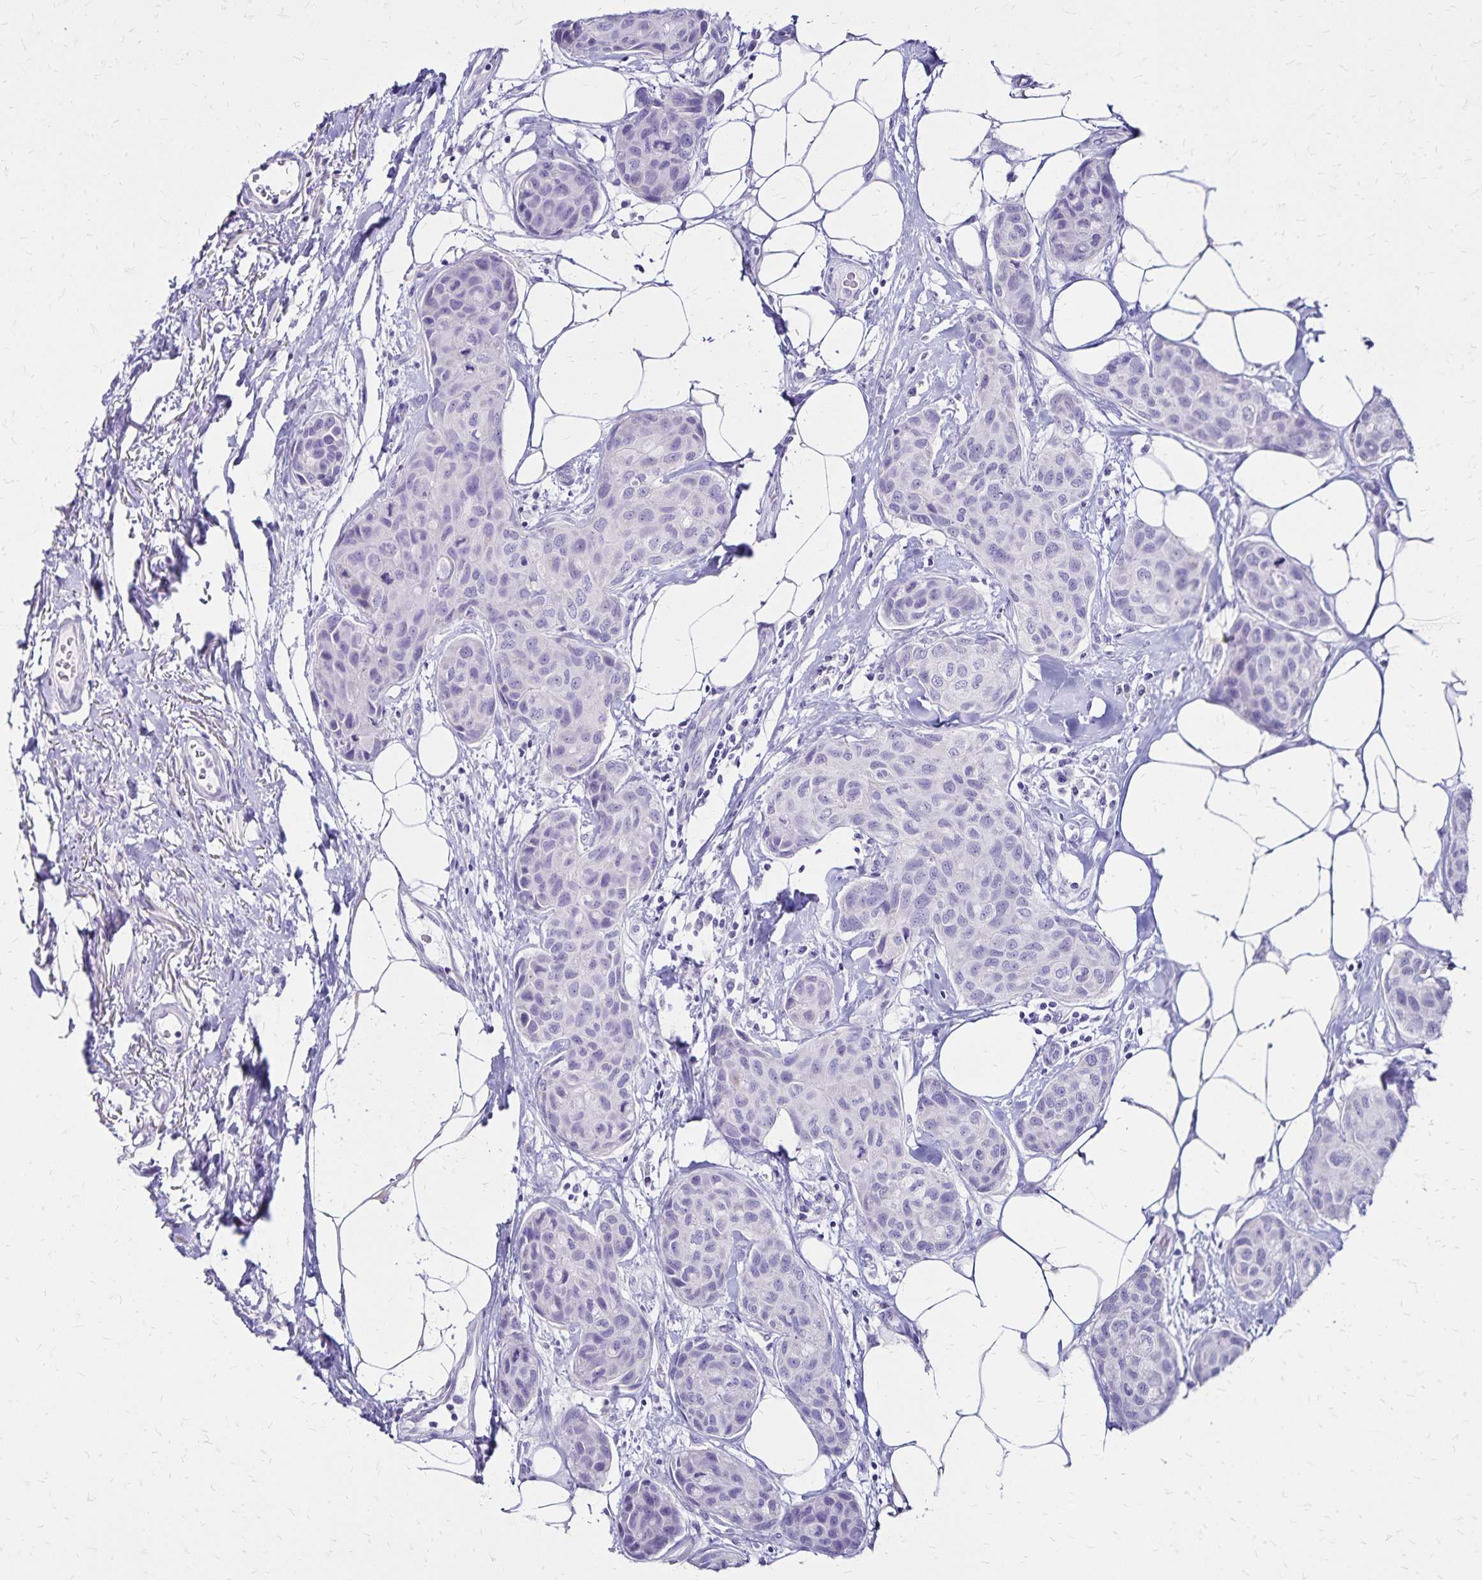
{"staining": {"intensity": "negative", "quantity": "none", "location": "none"}, "tissue": "breast cancer", "cell_type": "Tumor cells", "image_type": "cancer", "snomed": [{"axis": "morphology", "description": "Duct carcinoma"}, {"axis": "topography", "description": "Breast"}], "caption": "The immunohistochemistry (IHC) photomicrograph has no significant expression in tumor cells of breast cancer (infiltrating ductal carcinoma) tissue. The staining was performed using DAB (3,3'-diaminobenzidine) to visualize the protein expression in brown, while the nuclei were stained in blue with hematoxylin (Magnification: 20x).", "gene": "LIN28B", "patient": {"sex": "female", "age": 80}}